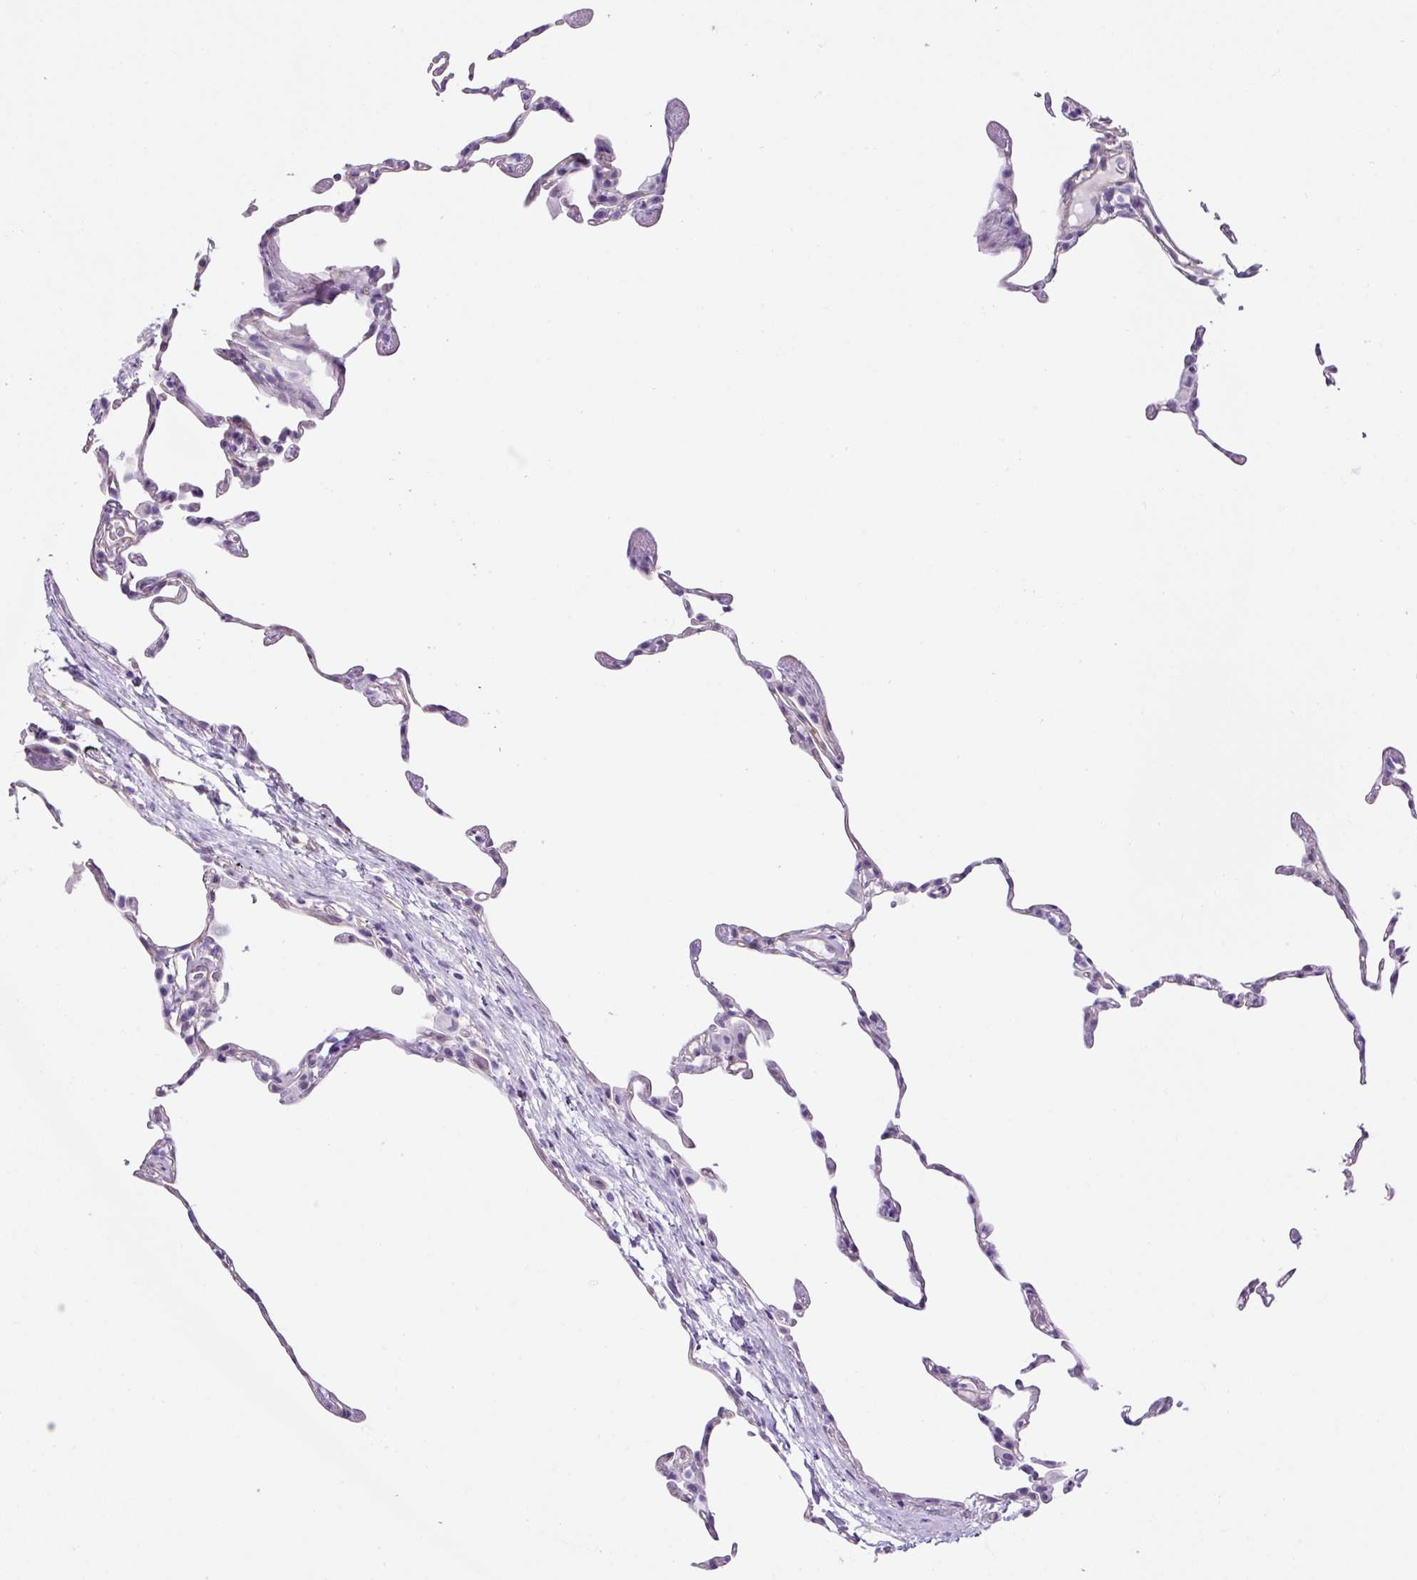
{"staining": {"intensity": "negative", "quantity": "none", "location": "none"}, "tissue": "lung", "cell_type": "Alveolar cells", "image_type": "normal", "snomed": [{"axis": "morphology", "description": "Normal tissue, NOS"}, {"axis": "topography", "description": "Lung"}], "caption": "Immunohistochemical staining of normal human lung exhibits no significant positivity in alveolar cells.", "gene": "KRT12", "patient": {"sex": "female", "age": 57}}